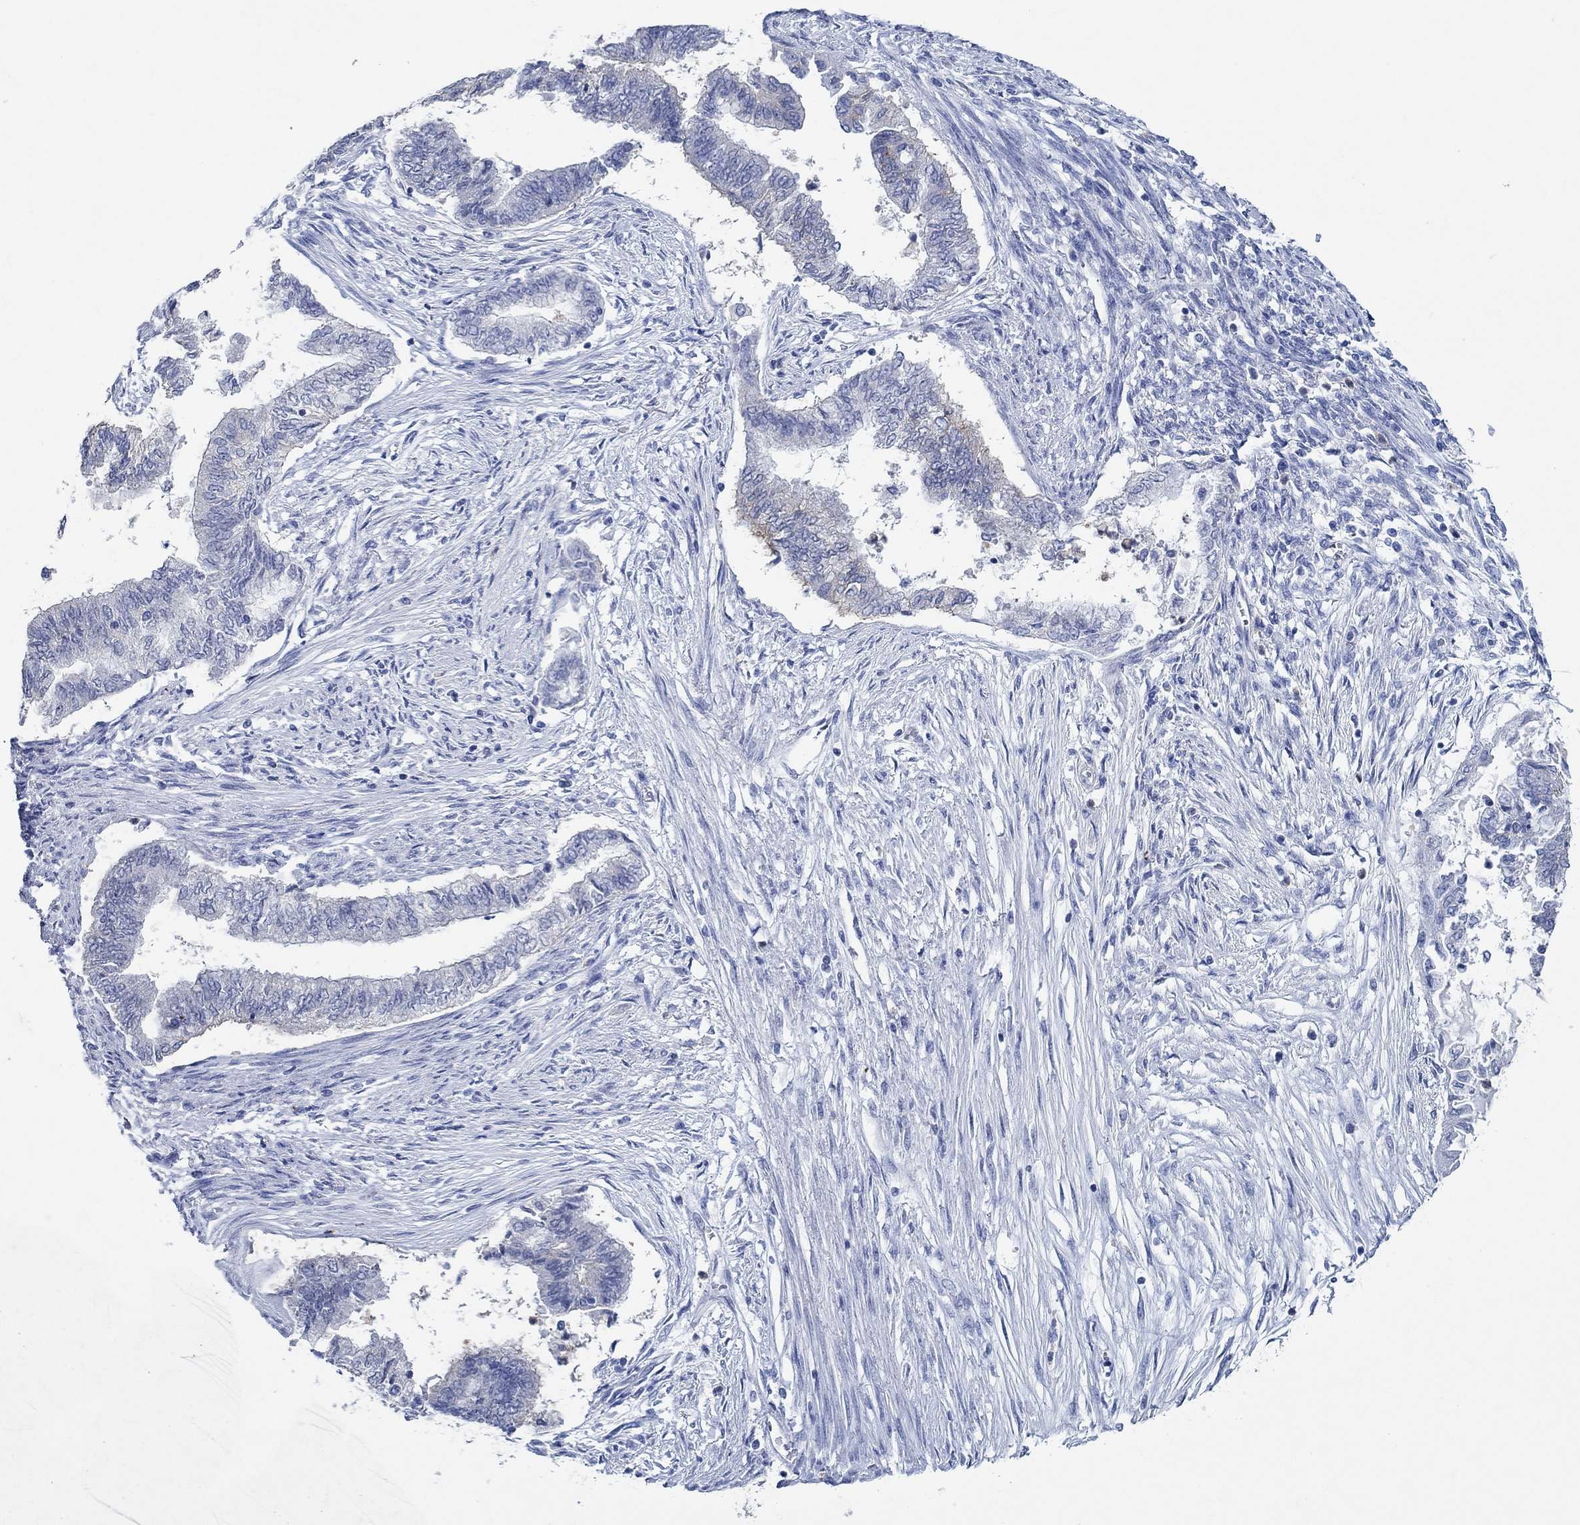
{"staining": {"intensity": "negative", "quantity": "none", "location": "none"}, "tissue": "endometrial cancer", "cell_type": "Tumor cells", "image_type": "cancer", "snomed": [{"axis": "morphology", "description": "Adenocarcinoma, NOS"}, {"axis": "topography", "description": "Endometrium"}], "caption": "A micrograph of endometrial cancer (adenocarcinoma) stained for a protein displays no brown staining in tumor cells.", "gene": "ZNF671", "patient": {"sex": "female", "age": 65}}